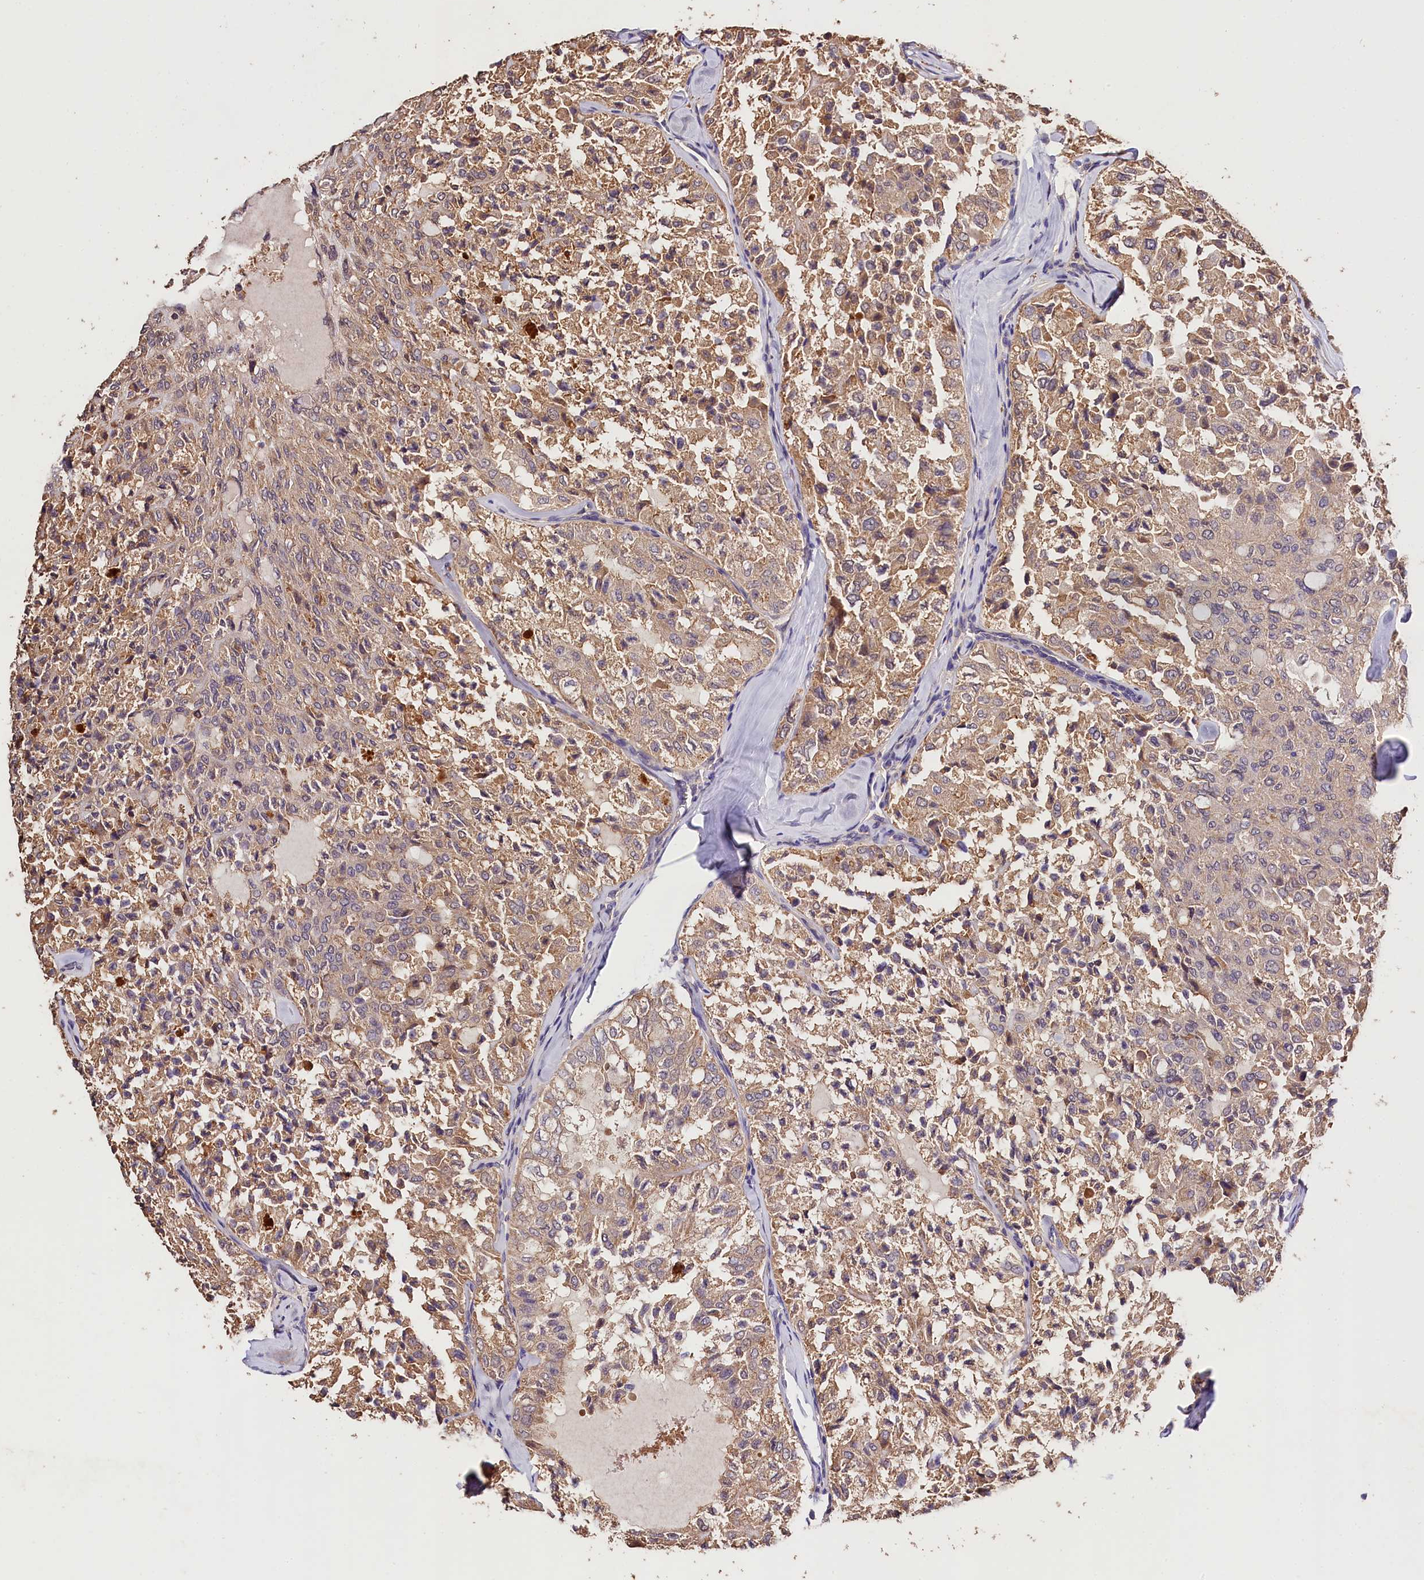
{"staining": {"intensity": "moderate", "quantity": ">75%", "location": "cytoplasmic/membranous"}, "tissue": "thyroid cancer", "cell_type": "Tumor cells", "image_type": "cancer", "snomed": [{"axis": "morphology", "description": "Follicular adenoma carcinoma, NOS"}, {"axis": "topography", "description": "Thyroid gland"}], "caption": "Immunohistochemistry of human thyroid cancer (follicular adenoma carcinoma) reveals medium levels of moderate cytoplasmic/membranous expression in about >75% of tumor cells. Immunohistochemistry stains the protein in brown and the nuclei are stained blue.", "gene": "OAS3", "patient": {"sex": "male", "age": 75}}